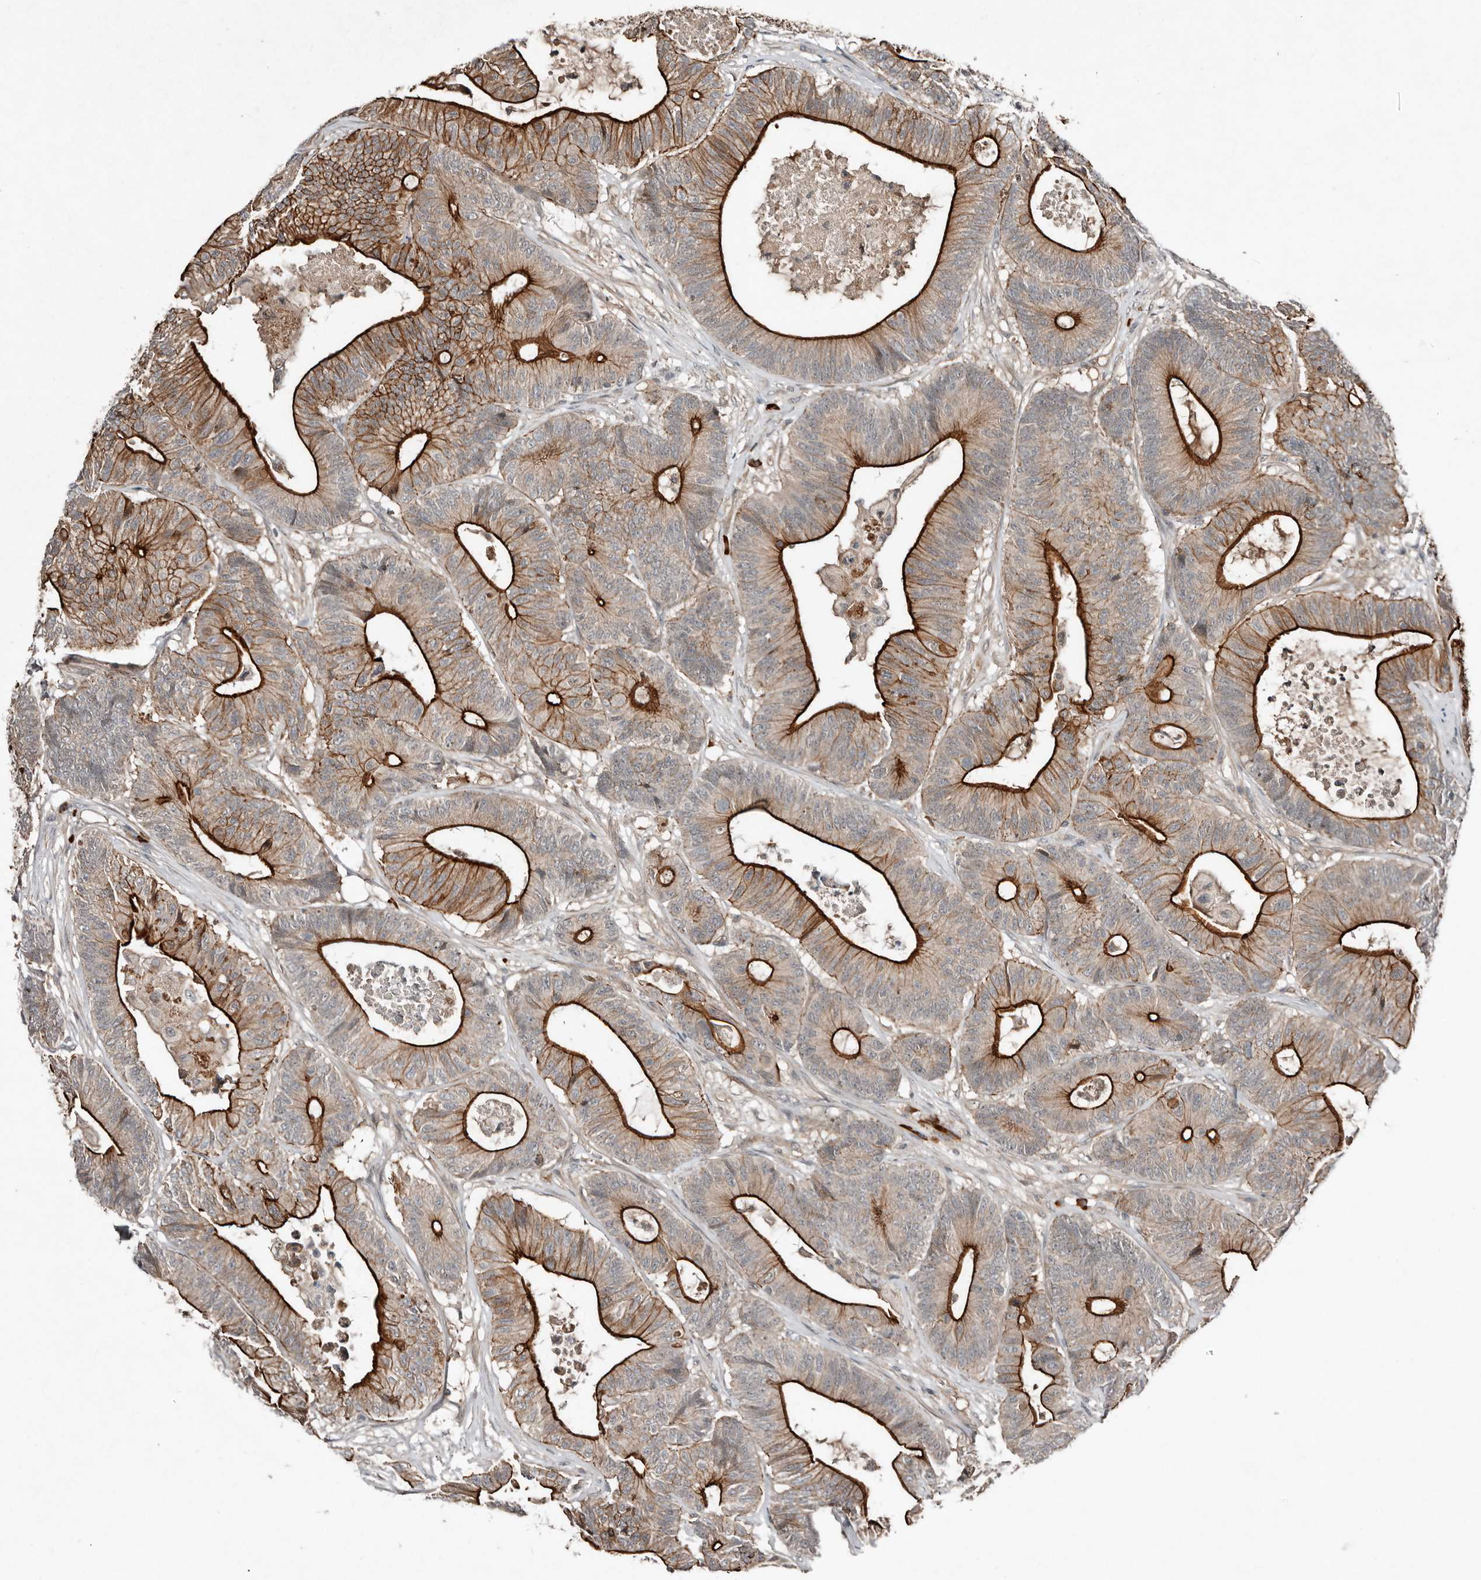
{"staining": {"intensity": "strong", "quantity": "25%-75%", "location": "cytoplasmic/membranous"}, "tissue": "colorectal cancer", "cell_type": "Tumor cells", "image_type": "cancer", "snomed": [{"axis": "morphology", "description": "Adenocarcinoma, NOS"}, {"axis": "topography", "description": "Colon"}], "caption": "Immunohistochemistry histopathology image of neoplastic tissue: adenocarcinoma (colorectal) stained using IHC reveals high levels of strong protein expression localized specifically in the cytoplasmic/membranous of tumor cells, appearing as a cytoplasmic/membranous brown color.", "gene": "TEAD3", "patient": {"sex": "female", "age": 84}}